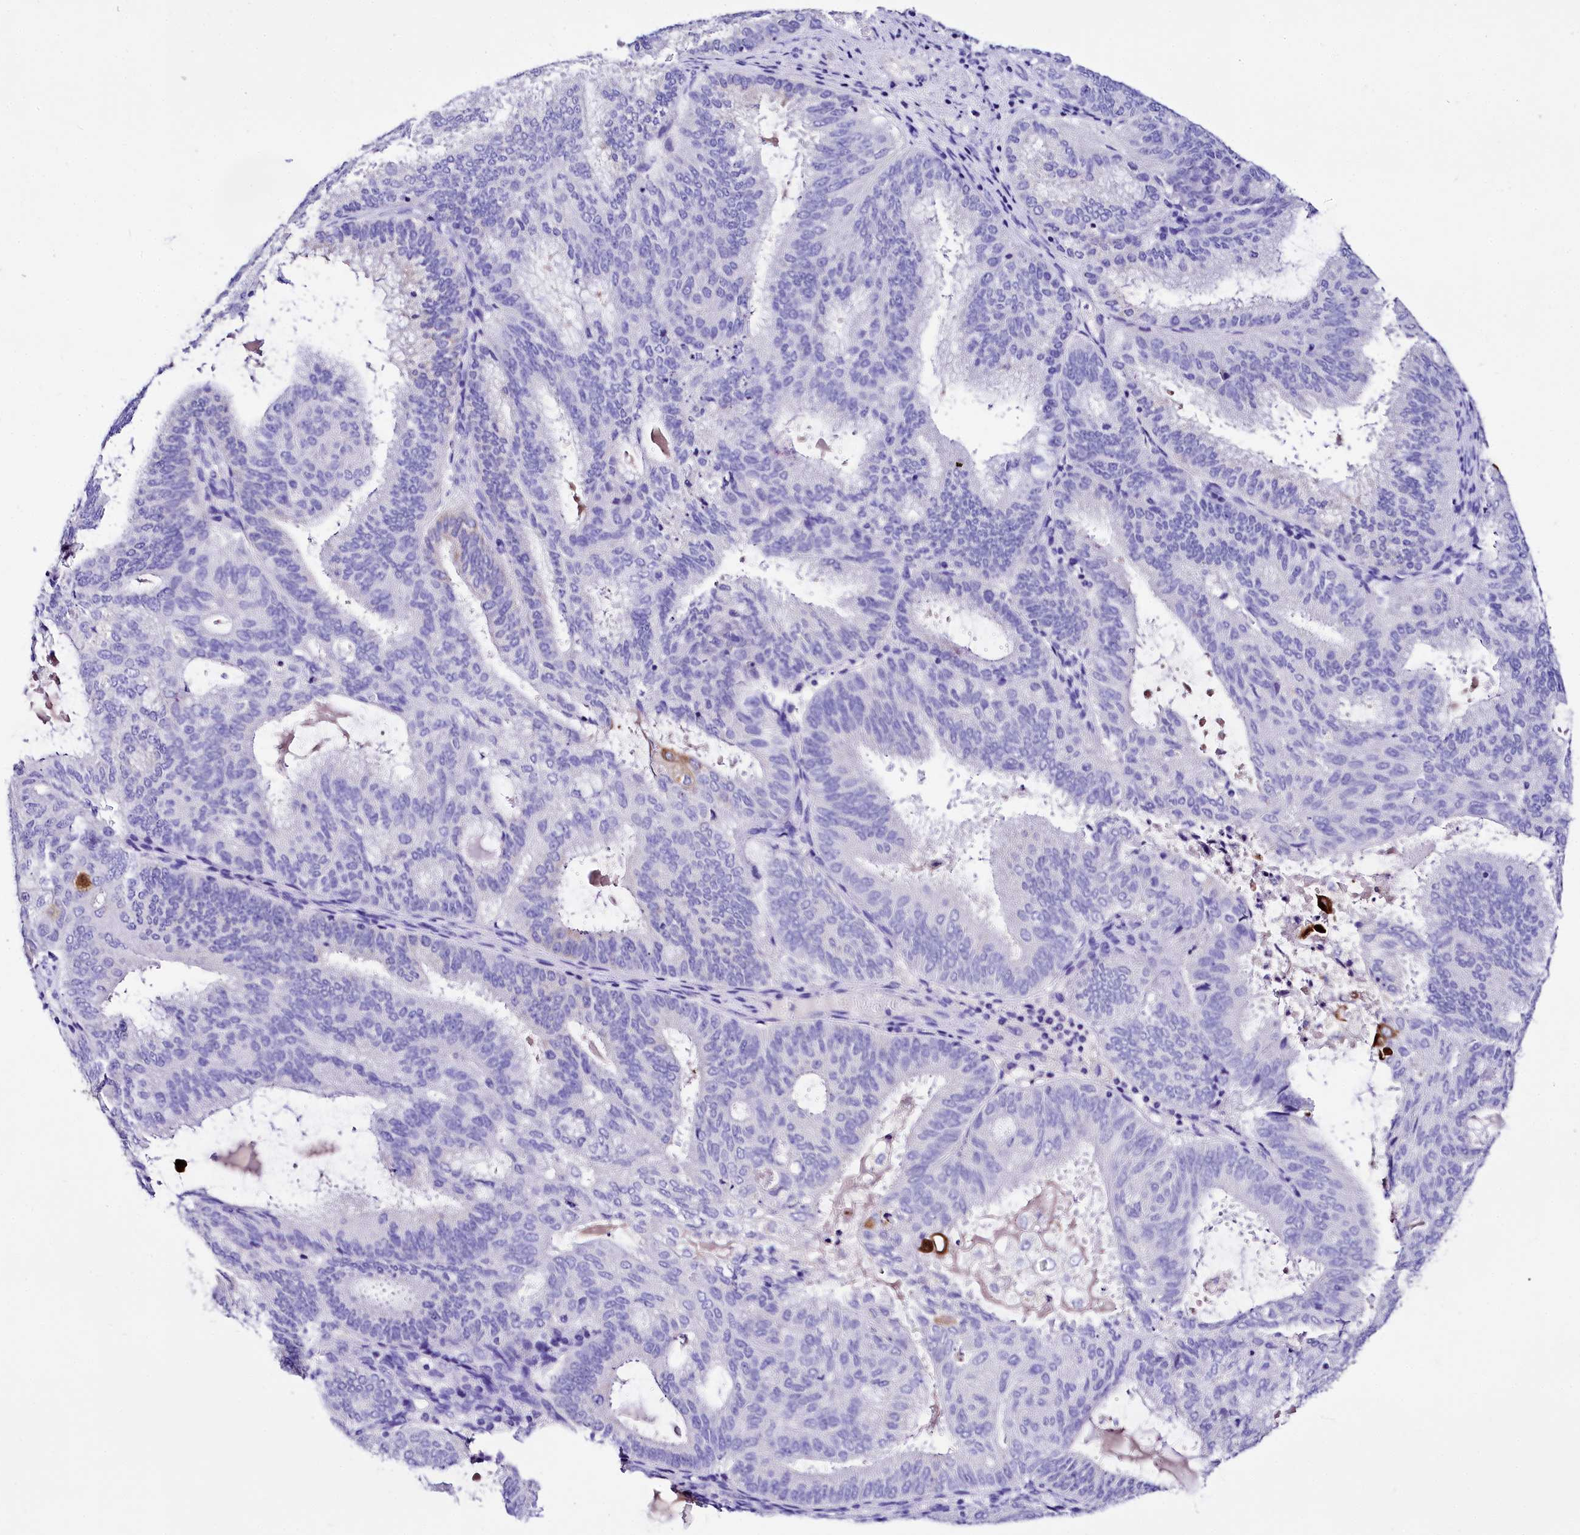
{"staining": {"intensity": "negative", "quantity": "none", "location": "none"}, "tissue": "endometrial cancer", "cell_type": "Tumor cells", "image_type": "cancer", "snomed": [{"axis": "morphology", "description": "Adenocarcinoma, NOS"}, {"axis": "topography", "description": "Endometrium"}], "caption": "This image is of endometrial cancer (adenocarcinoma) stained with immunohistochemistry to label a protein in brown with the nuclei are counter-stained blue. There is no staining in tumor cells. Nuclei are stained in blue.", "gene": "A2ML1", "patient": {"sex": "female", "age": 49}}